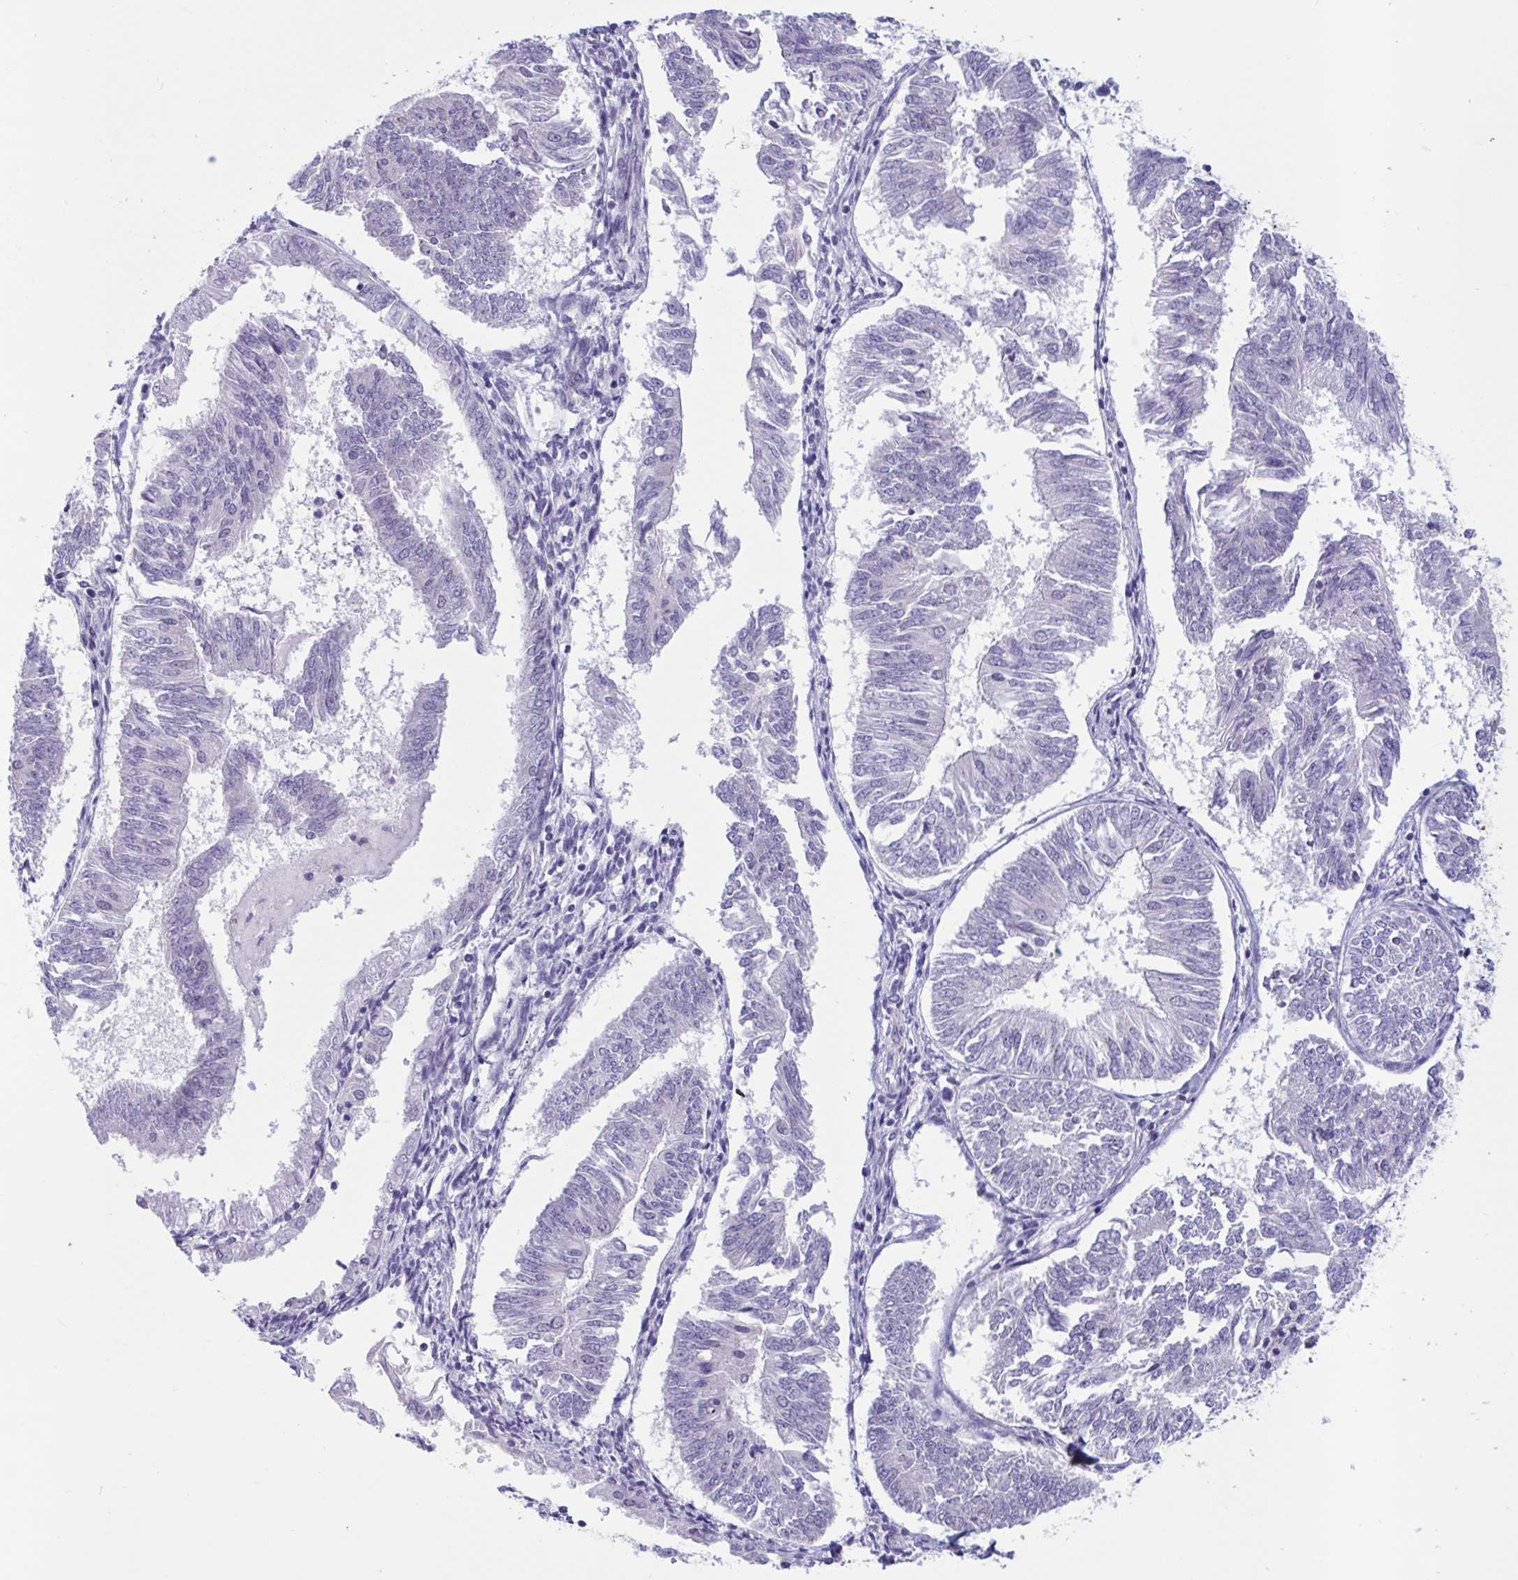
{"staining": {"intensity": "negative", "quantity": "none", "location": "none"}, "tissue": "endometrial cancer", "cell_type": "Tumor cells", "image_type": "cancer", "snomed": [{"axis": "morphology", "description": "Adenocarcinoma, NOS"}, {"axis": "topography", "description": "Endometrium"}], "caption": "There is no significant positivity in tumor cells of endometrial cancer (adenocarcinoma).", "gene": "DOCK11", "patient": {"sex": "female", "age": 58}}